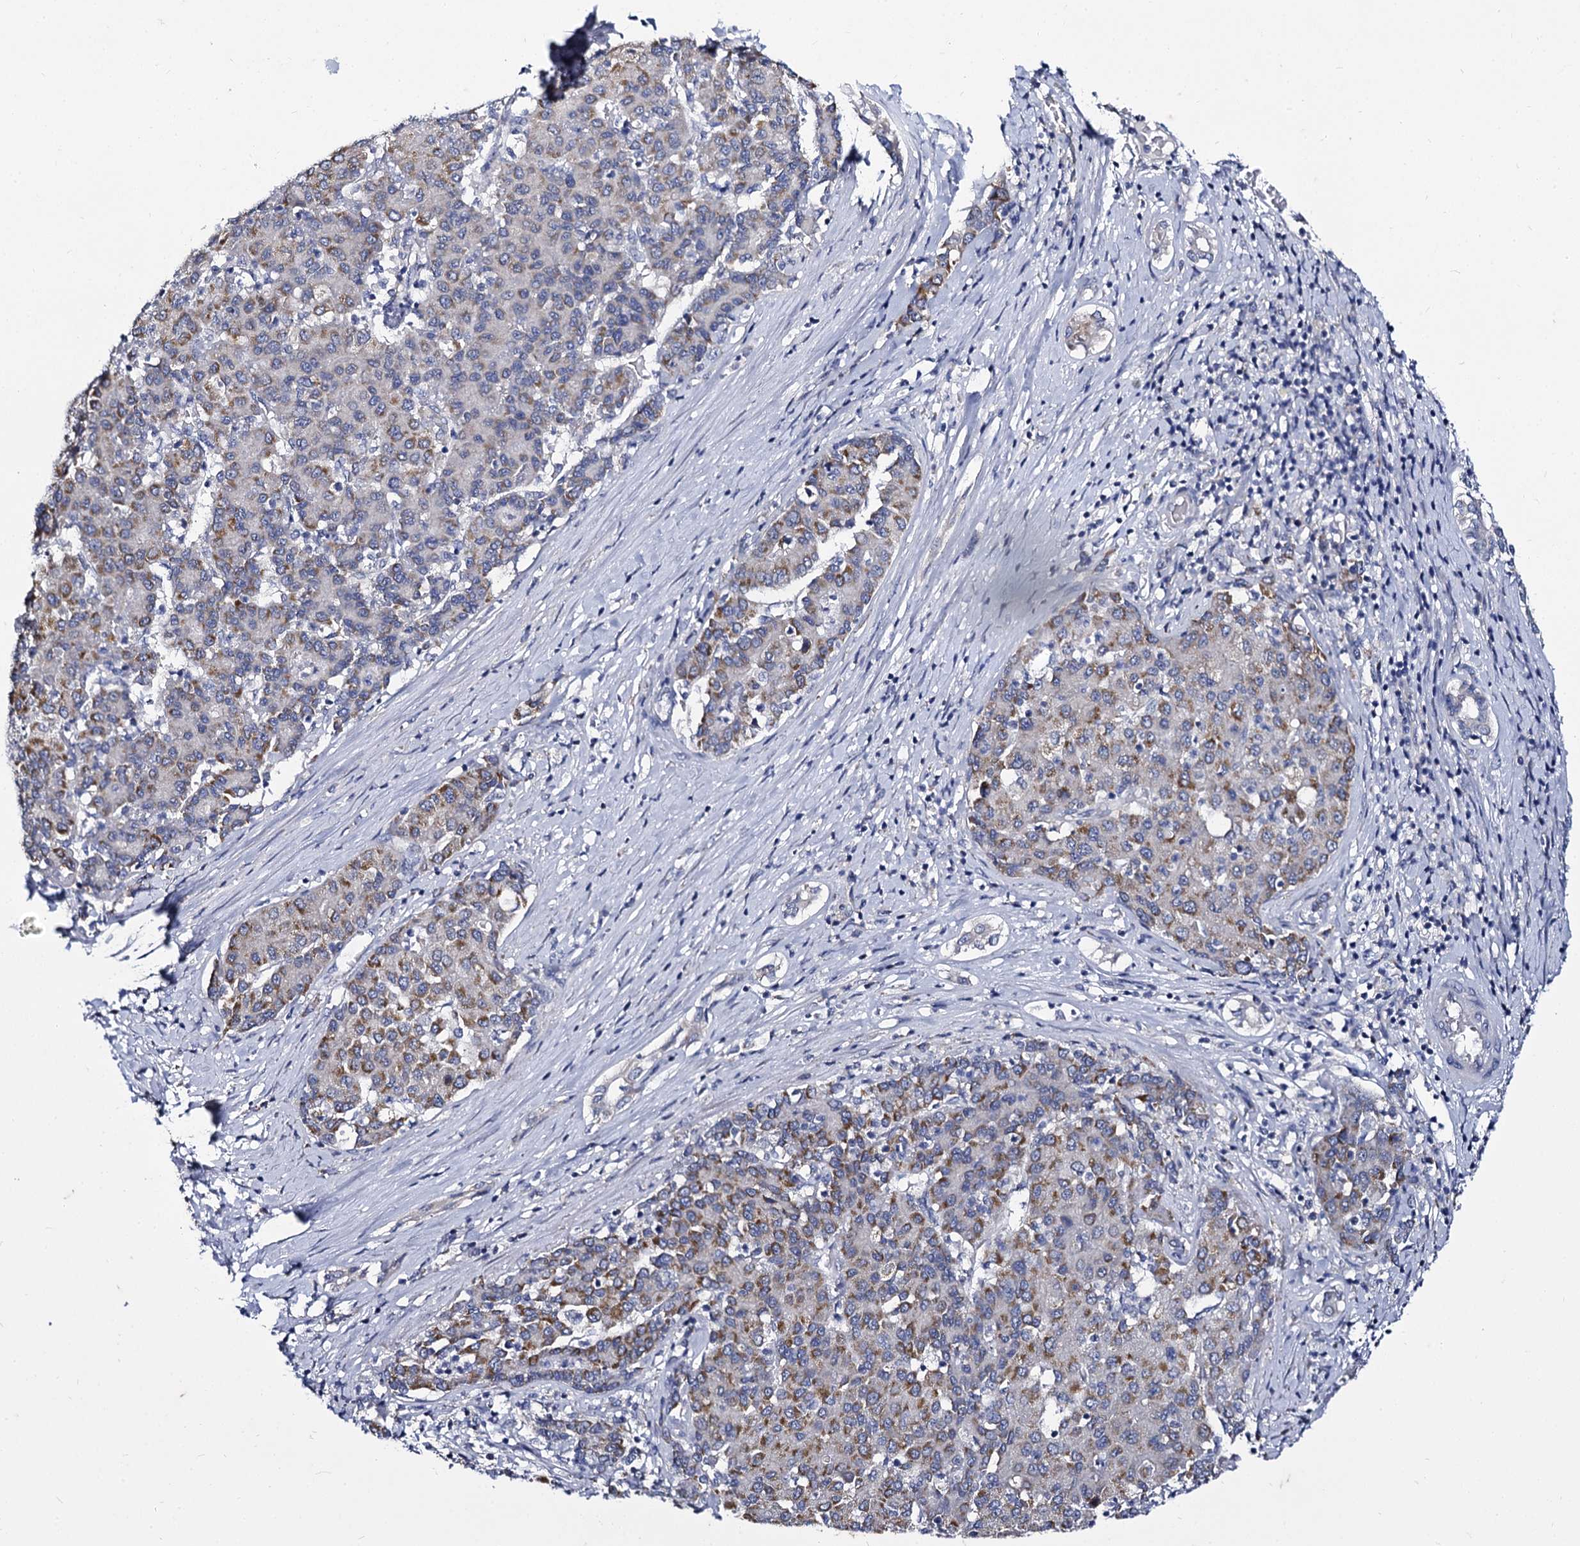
{"staining": {"intensity": "moderate", "quantity": "25%-75%", "location": "cytoplasmic/membranous"}, "tissue": "liver cancer", "cell_type": "Tumor cells", "image_type": "cancer", "snomed": [{"axis": "morphology", "description": "Carcinoma, Hepatocellular, NOS"}, {"axis": "topography", "description": "Liver"}], "caption": "Liver cancer tissue reveals moderate cytoplasmic/membranous staining in about 25%-75% of tumor cells", "gene": "PANX2", "patient": {"sex": "male", "age": 65}}